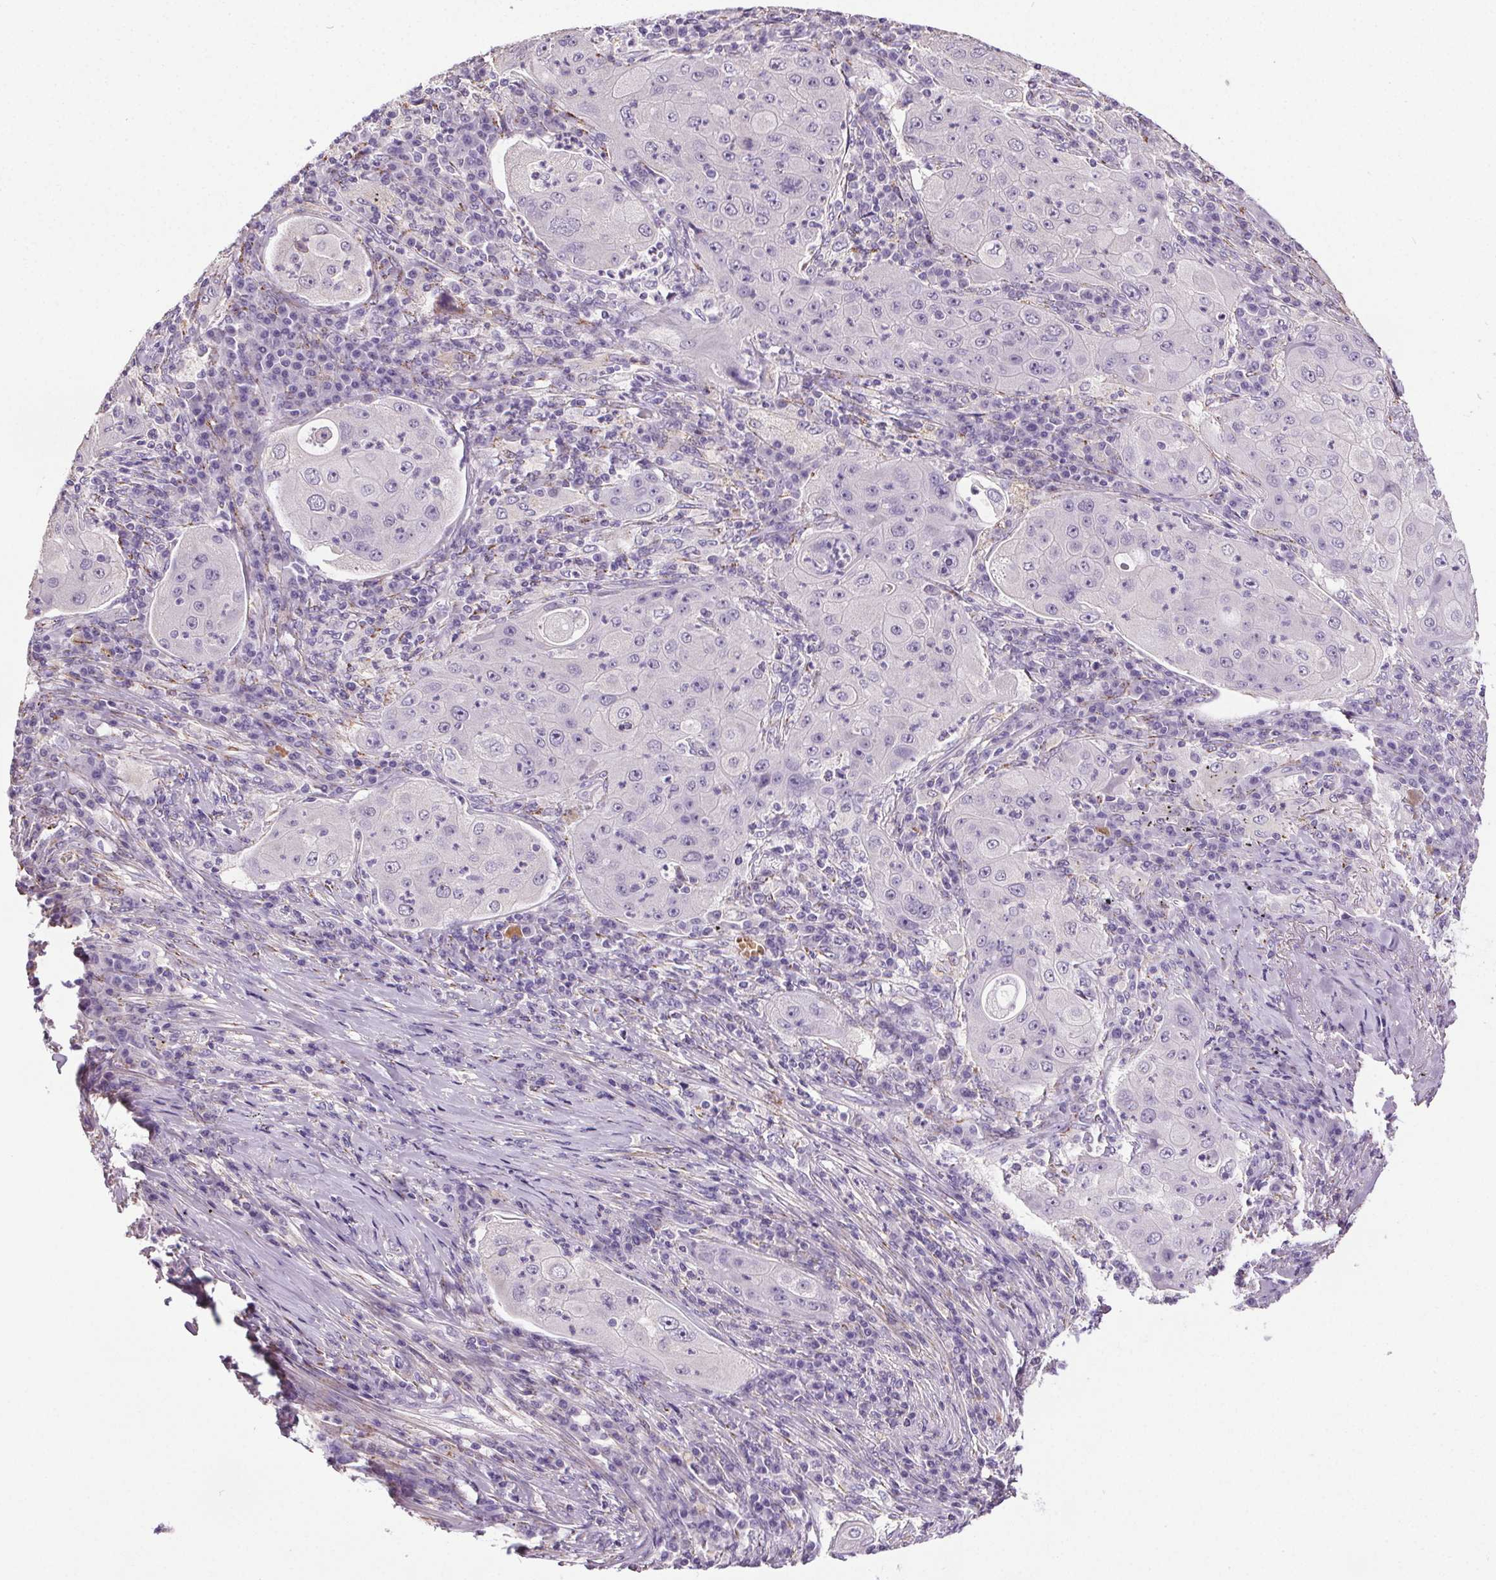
{"staining": {"intensity": "negative", "quantity": "none", "location": "none"}, "tissue": "lung cancer", "cell_type": "Tumor cells", "image_type": "cancer", "snomed": [{"axis": "morphology", "description": "Squamous cell carcinoma, NOS"}, {"axis": "topography", "description": "Lung"}], "caption": "Micrograph shows no protein expression in tumor cells of lung cancer tissue.", "gene": "GPIHBP1", "patient": {"sex": "female", "age": 59}}